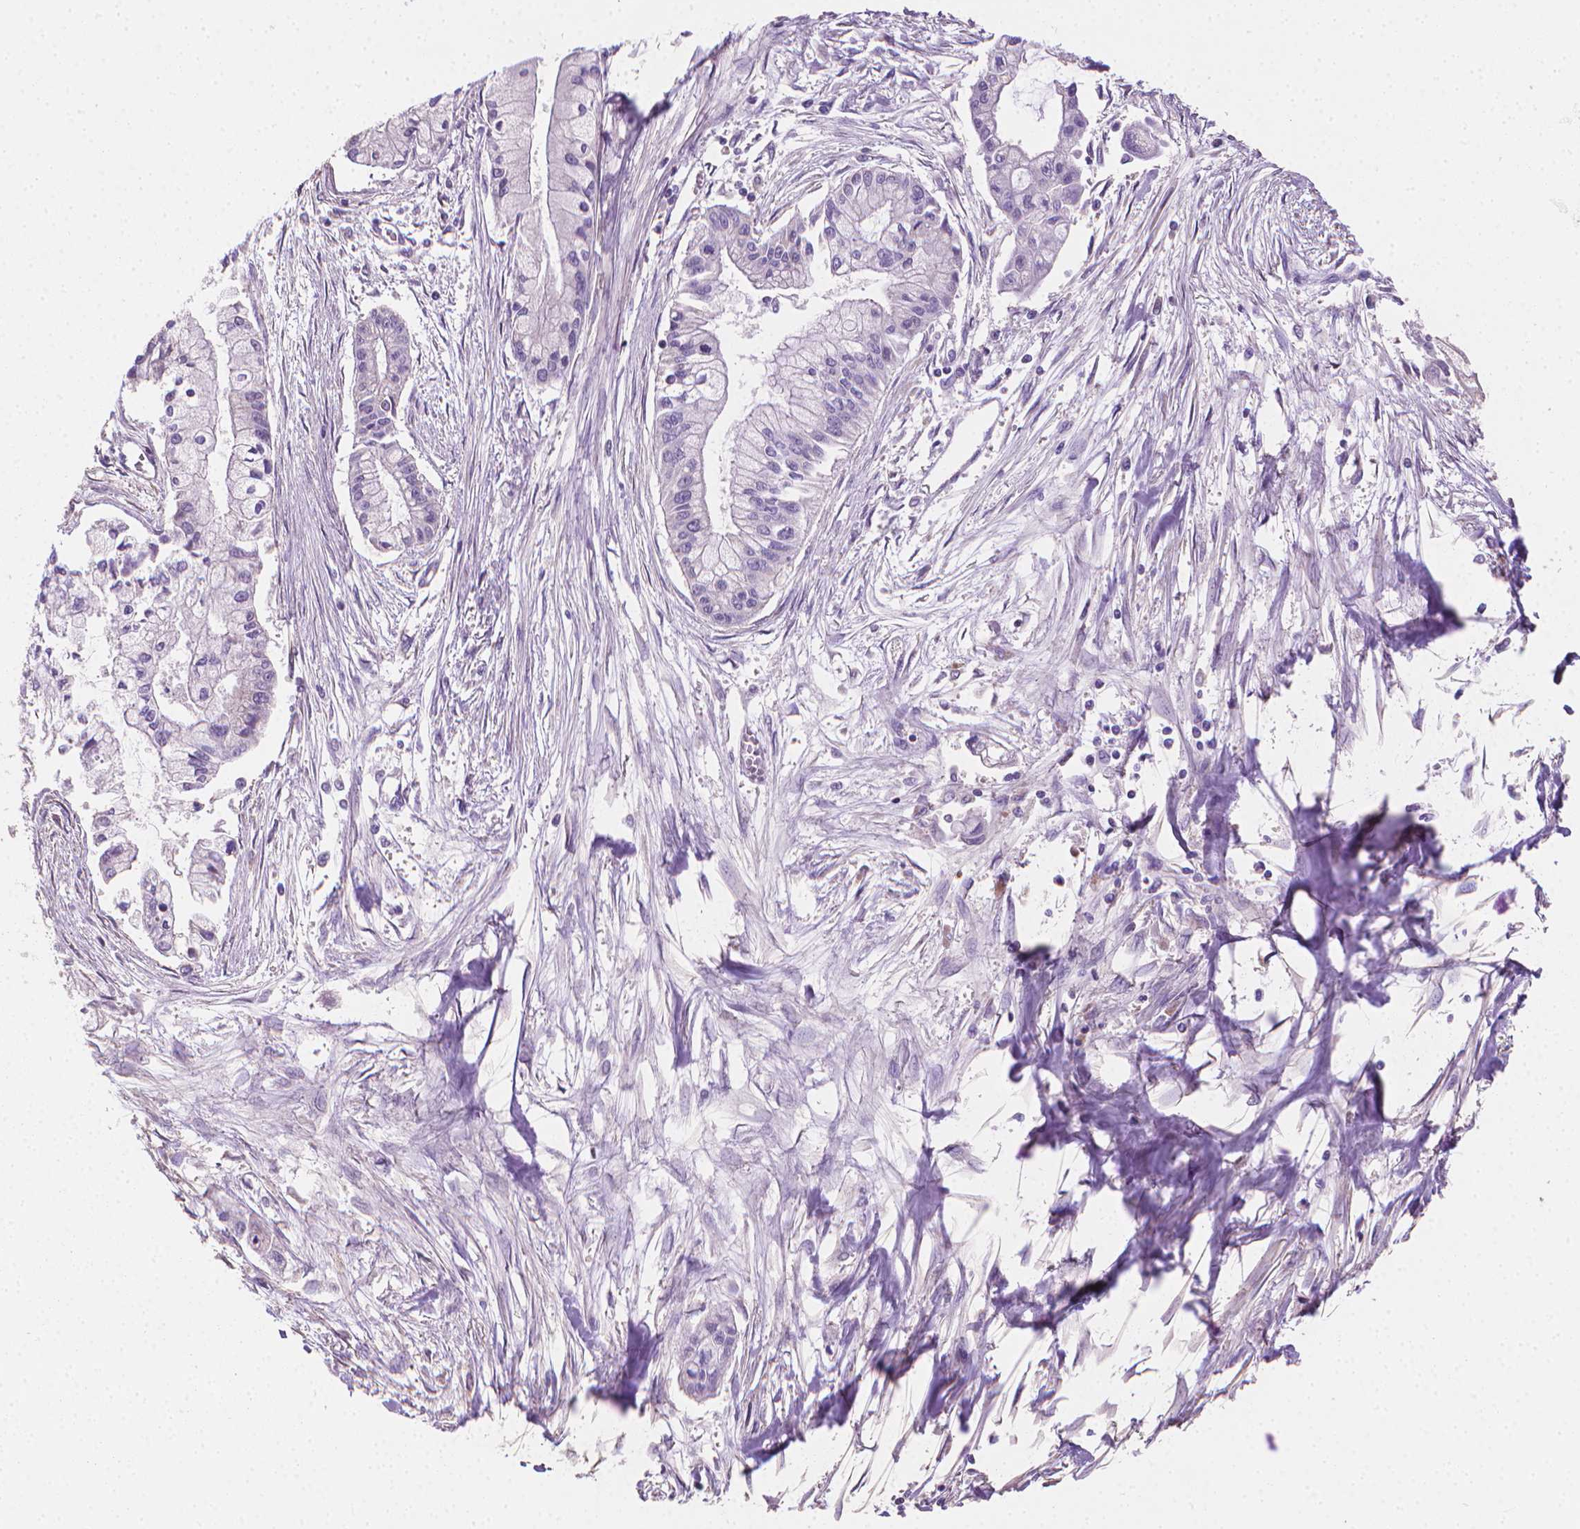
{"staining": {"intensity": "negative", "quantity": "none", "location": "none"}, "tissue": "pancreatic cancer", "cell_type": "Tumor cells", "image_type": "cancer", "snomed": [{"axis": "morphology", "description": "Adenocarcinoma, NOS"}, {"axis": "topography", "description": "Pancreas"}], "caption": "Tumor cells show no significant protein positivity in pancreatic adenocarcinoma.", "gene": "CATIP", "patient": {"sex": "male", "age": 54}}